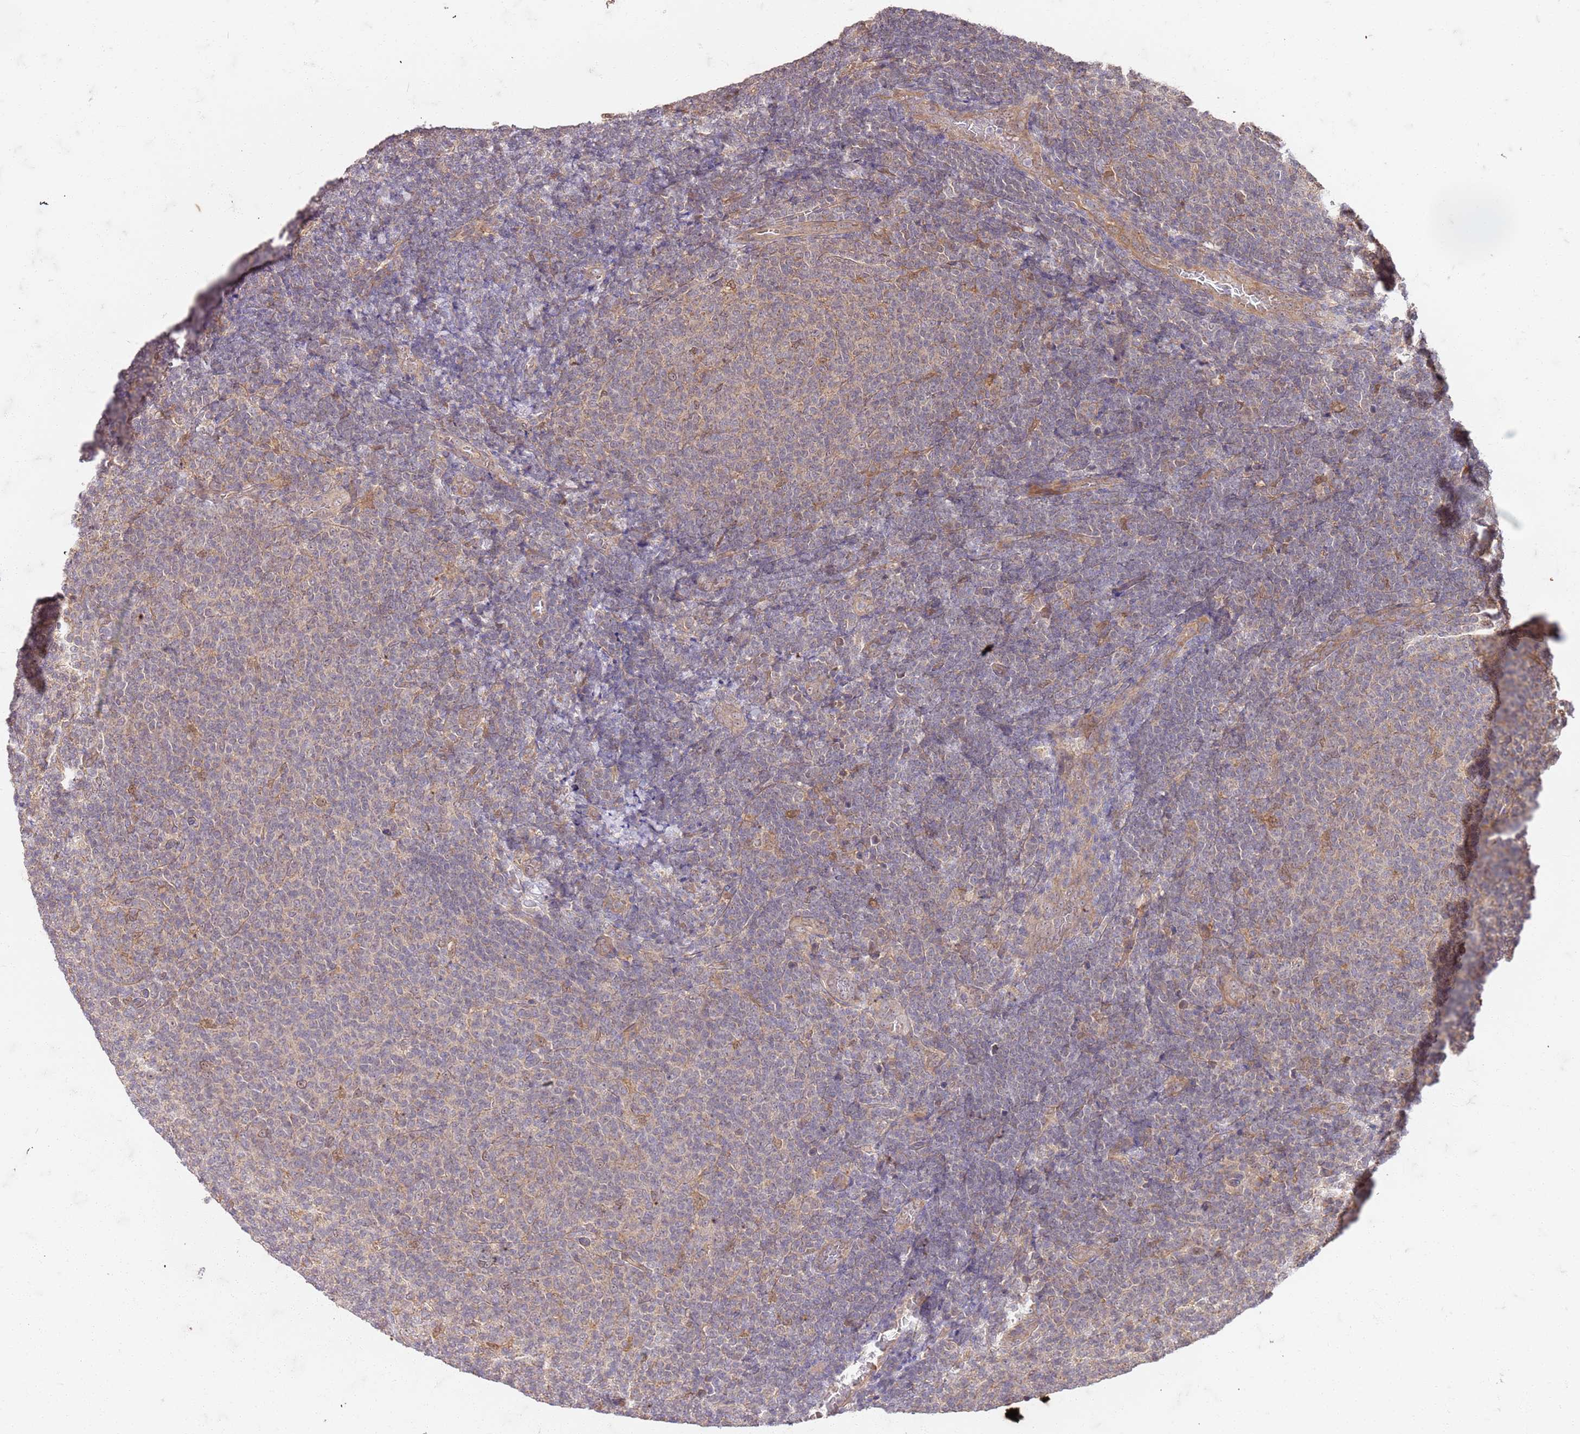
{"staining": {"intensity": "negative", "quantity": "none", "location": "none"}, "tissue": "lymphoma", "cell_type": "Tumor cells", "image_type": "cancer", "snomed": [{"axis": "morphology", "description": "Malignant lymphoma, non-Hodgkin's type, Low grade"}, {"axis": "topography", "description": "Lymph node"}], "caption": "Immunohistochemistry histopathology image of lymphoma stained for a protein (brown), which demonstrates no staining in tumor cells.", "gene": "UBE3A", "patient": {"sex": "male", "age": 66}}